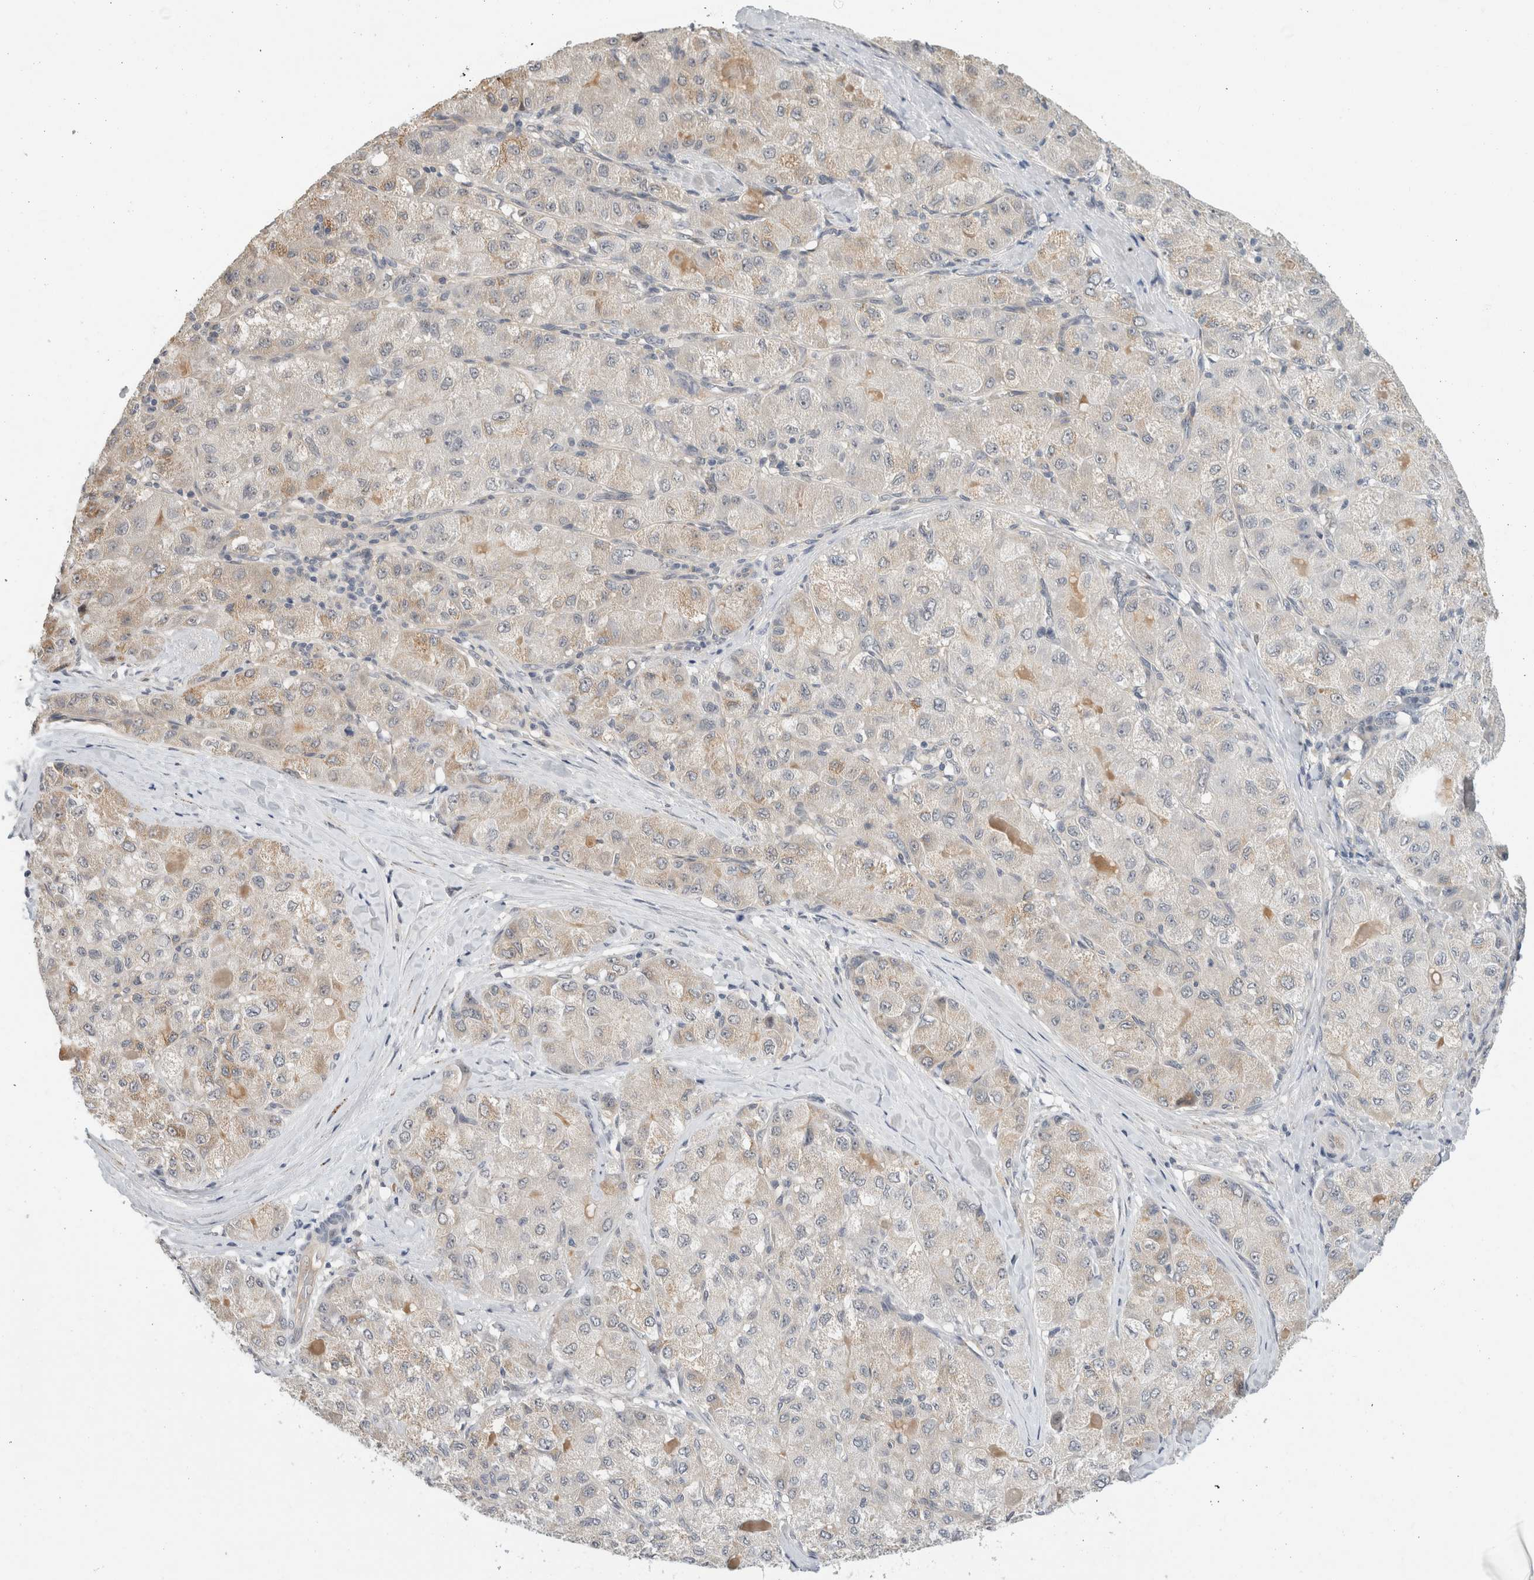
{"staining": {"intensity": "weak", "quantity": "<25%", "location": "cytoplasmic/membranous"}, "tissue": "liver cancer", "cell_type": "Tumor cells", "image_type": "cancer", "snomed": [{"axis": "morphology", "description": "Carcinoma, Hepatocellular, NOS"}, {"axis": "topography", "description": "Liver"}], "caption": "Tumor cells show no significant protein staining in liver cancer (hepatocellular carcinoma).", "gene": "HCN3", "patient": {"sex": "male", "age": 80}}